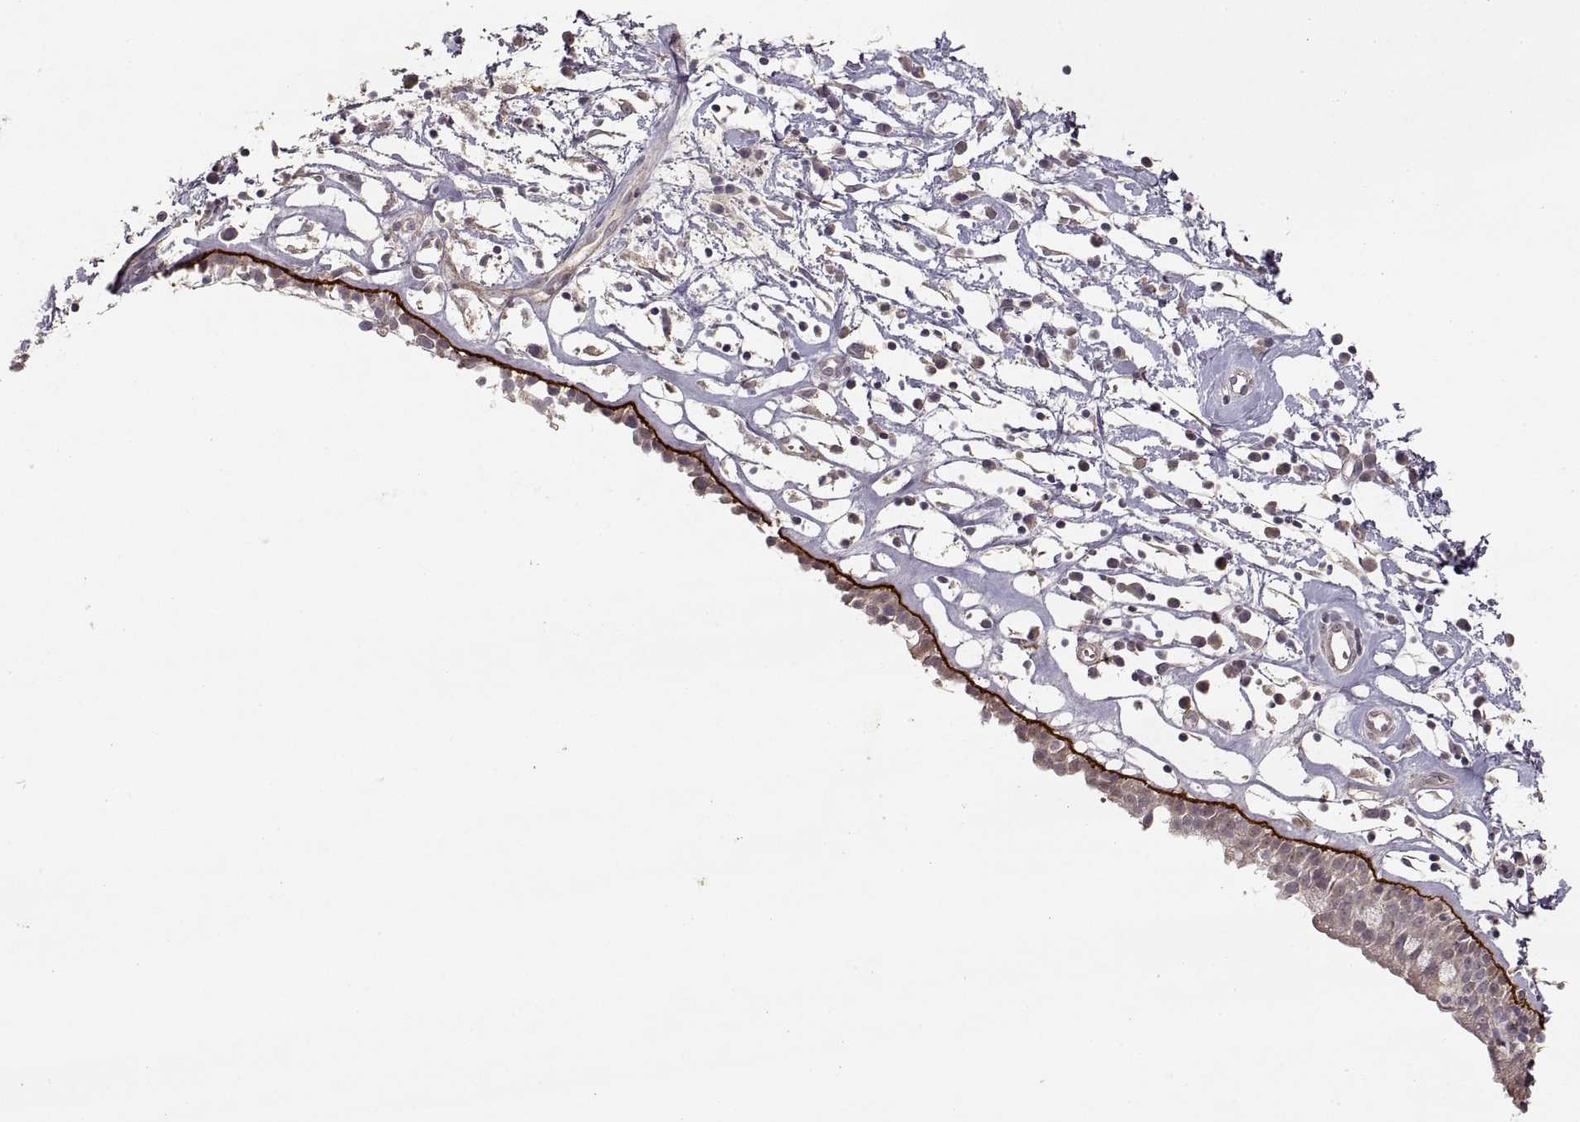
{"staining": {"intensity": "weak", "quantity": ">75%", "location": "cytoplasmic/membranous"}, "tissue": "nasopharynx", "cell_type": "Respiratory epithelial cells", "image_type": "normal", "snomed": [{"axis": "morphology", "description": "Normal tissue, NOS"}, {"axis": "topography", "description": "Nasopharynx"}], "caption": "Nasopharynx stained with a brown dye demonstrates weak cytoplasmic/membranous positive staining in approximately >75% of respiratory epithelial cells.", "gene": "LAMC2", "patient": {"sex": "male", "age": 77}}